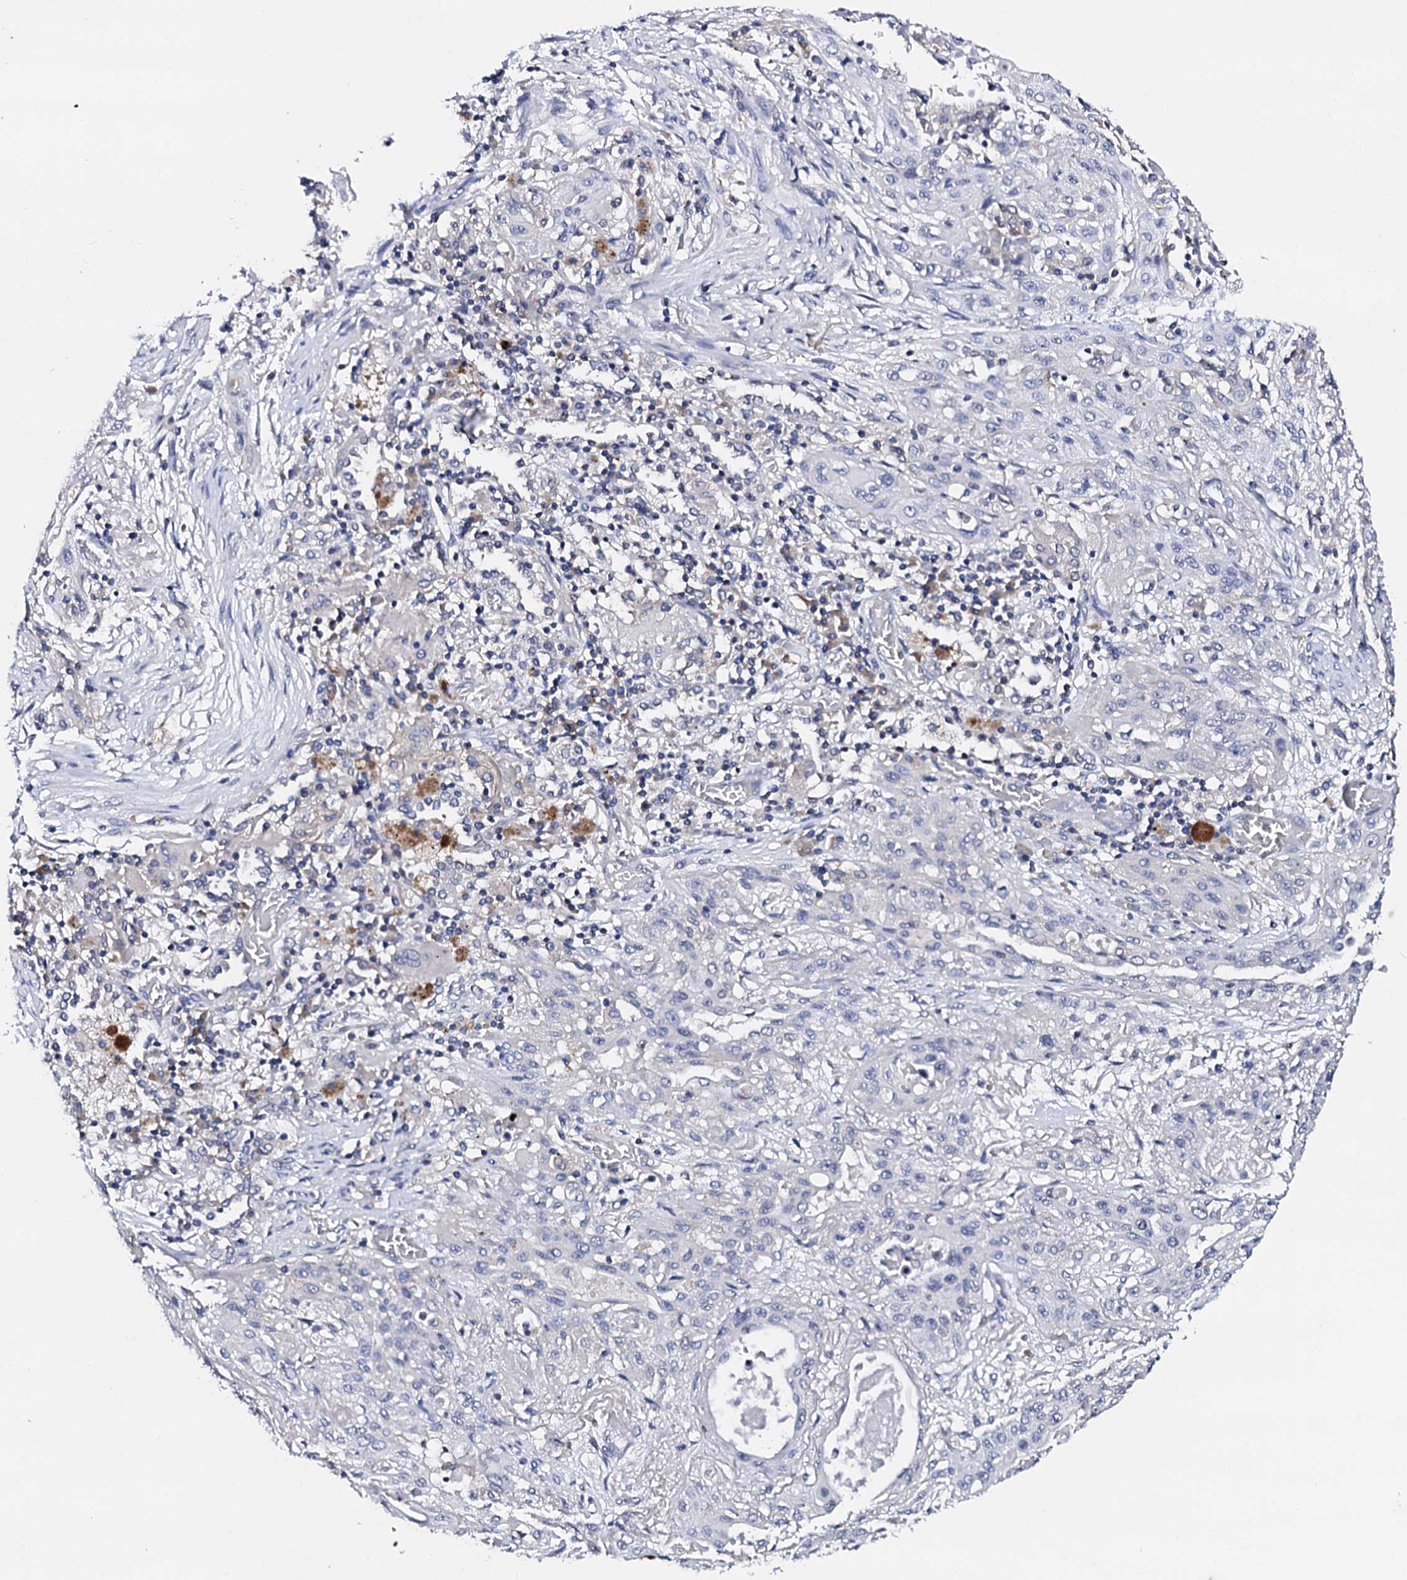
{"staining": {"intensity": "negative", "quantity": "none", "location": "none"}, "tissue": "lung cancer", "cell_type": "Tumor cells", "image_type": "cancer", "snomed": [{"axis": "morphology", "description": "Squamous cell carcinoma, NOS"}, {"axis": "topography", "description": "Lung"}], "caption": "There is no significant positivity in tumor cells of lung squamous cell carcinoma. (Stains: DAB immunohistochemistry with hematoxylin counter stain, Microscopy: brightfield microscopy at high magnification).", "gene": "NUP58", "patient": {"sex": "female", "age": 47}}